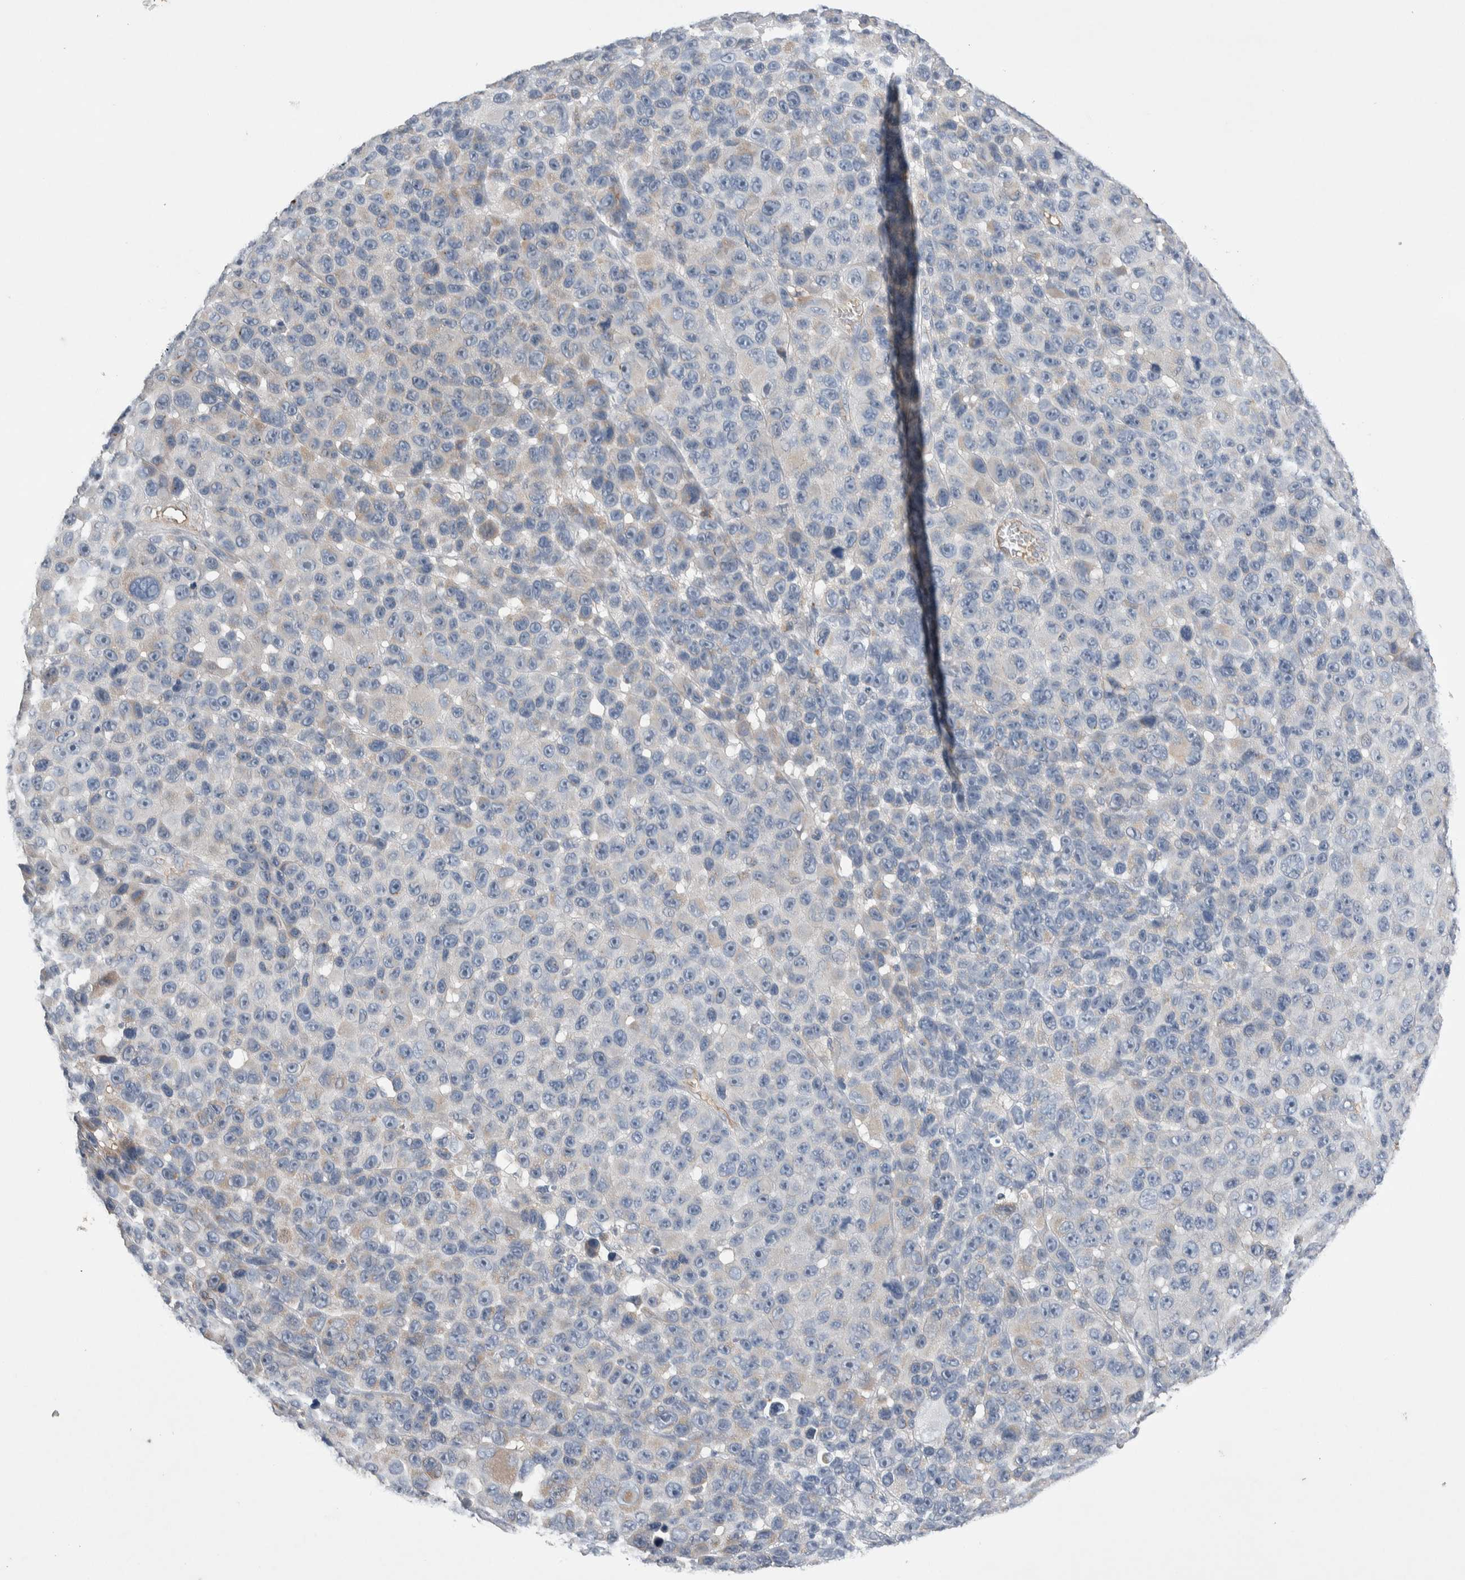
{"staining": {"intensity": "negative", "quantity": "none", "location": "none"}, "tissue": "melanoma", "cell_type": "Tumor cells", "image_type": "cancer", "snomed": [{"axis": "morphology", "description": "Malignant melanoma, NOS"}, {"axis": "topography", "description": "Skin"}], "caption": "IHC photomicrograph of neoplastic tissue: melanoma stained with DAB exhibits no significant protein expression in tumor cells. (DAB (3,3'-diaminobenzidine) immunohistochemistry (IHC) with hematoxylin counter stain).", "gene": "CEP131", "patient": {"sex": "male", "age": 53}}